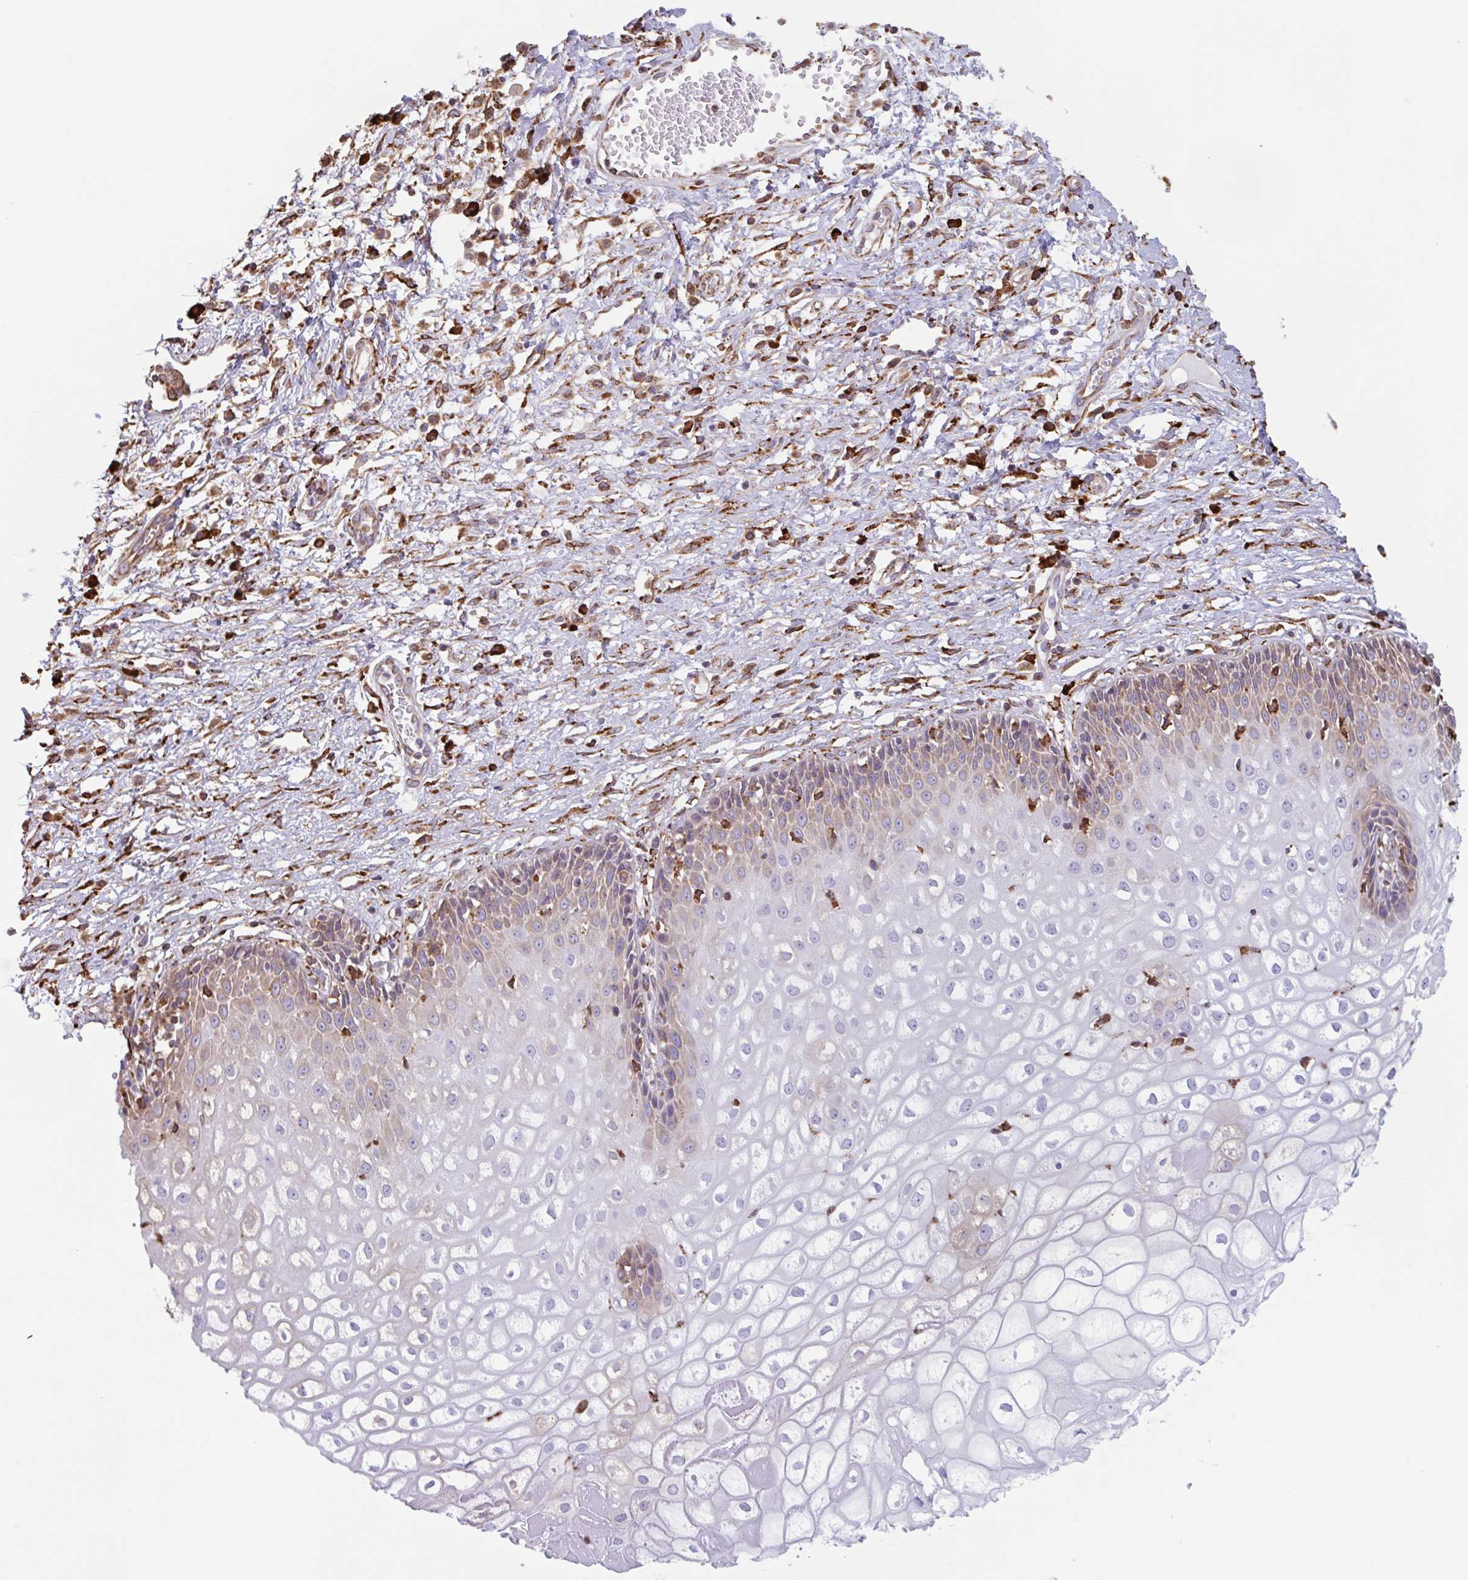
{"staining": {"intensity": "weak", "quantity": ">75%", "location": "cytoplasmic/membranous"}, "tissue": "cervix", "cell_type": "Glandular cells", "image_type": "normal", "snomed": [{"axis": "morphology", "description": "Normal tissue, NOS"}, {"axis": "topography", "description": "Cervix"}], "caption": "Immunohistochemical staining of benign cervix shows >75% levels of weak cytoplasmic/membranous protein positivity in approximately >75% of glandular cells.", "gene": "DOK4", "patient": {"sex": "female", "age": 36}}